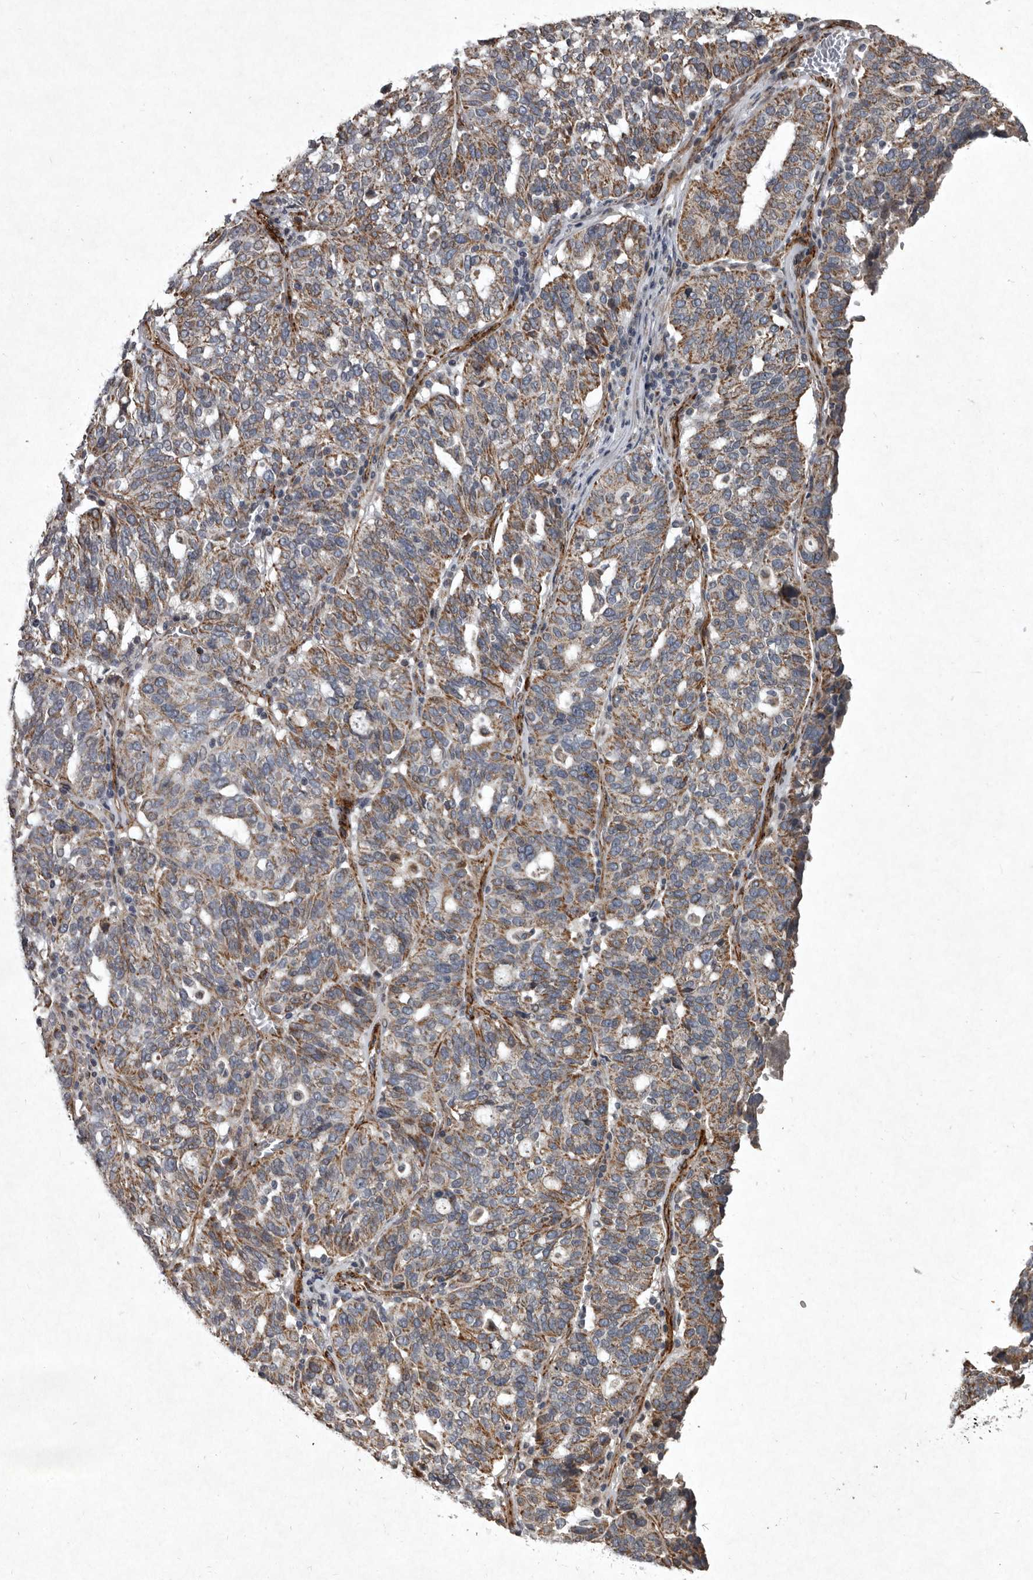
{"staining": {"intensity": "moderate", "quantity": "25%-75%", "location": "cytoplasmic/membranous"}, "tissue": "ovarian cancer", "cell_type": "Tumor cells", "image_type": "cancer", "snomed": [{"axis": "morphology", "description": "Cystadenocarcinoma, serous, NOS"}, {"axis": "topography", "description": "Ovary"}], "caption": "Serous cystadenocarcinoma (ovarian) stained with IHC demonstrates moderate cytoplasmic/membranous positivity in about 25%-75% of tumor cells.", "gene": "MRPS15", "patient": {"sex": "female", "age": 59}}